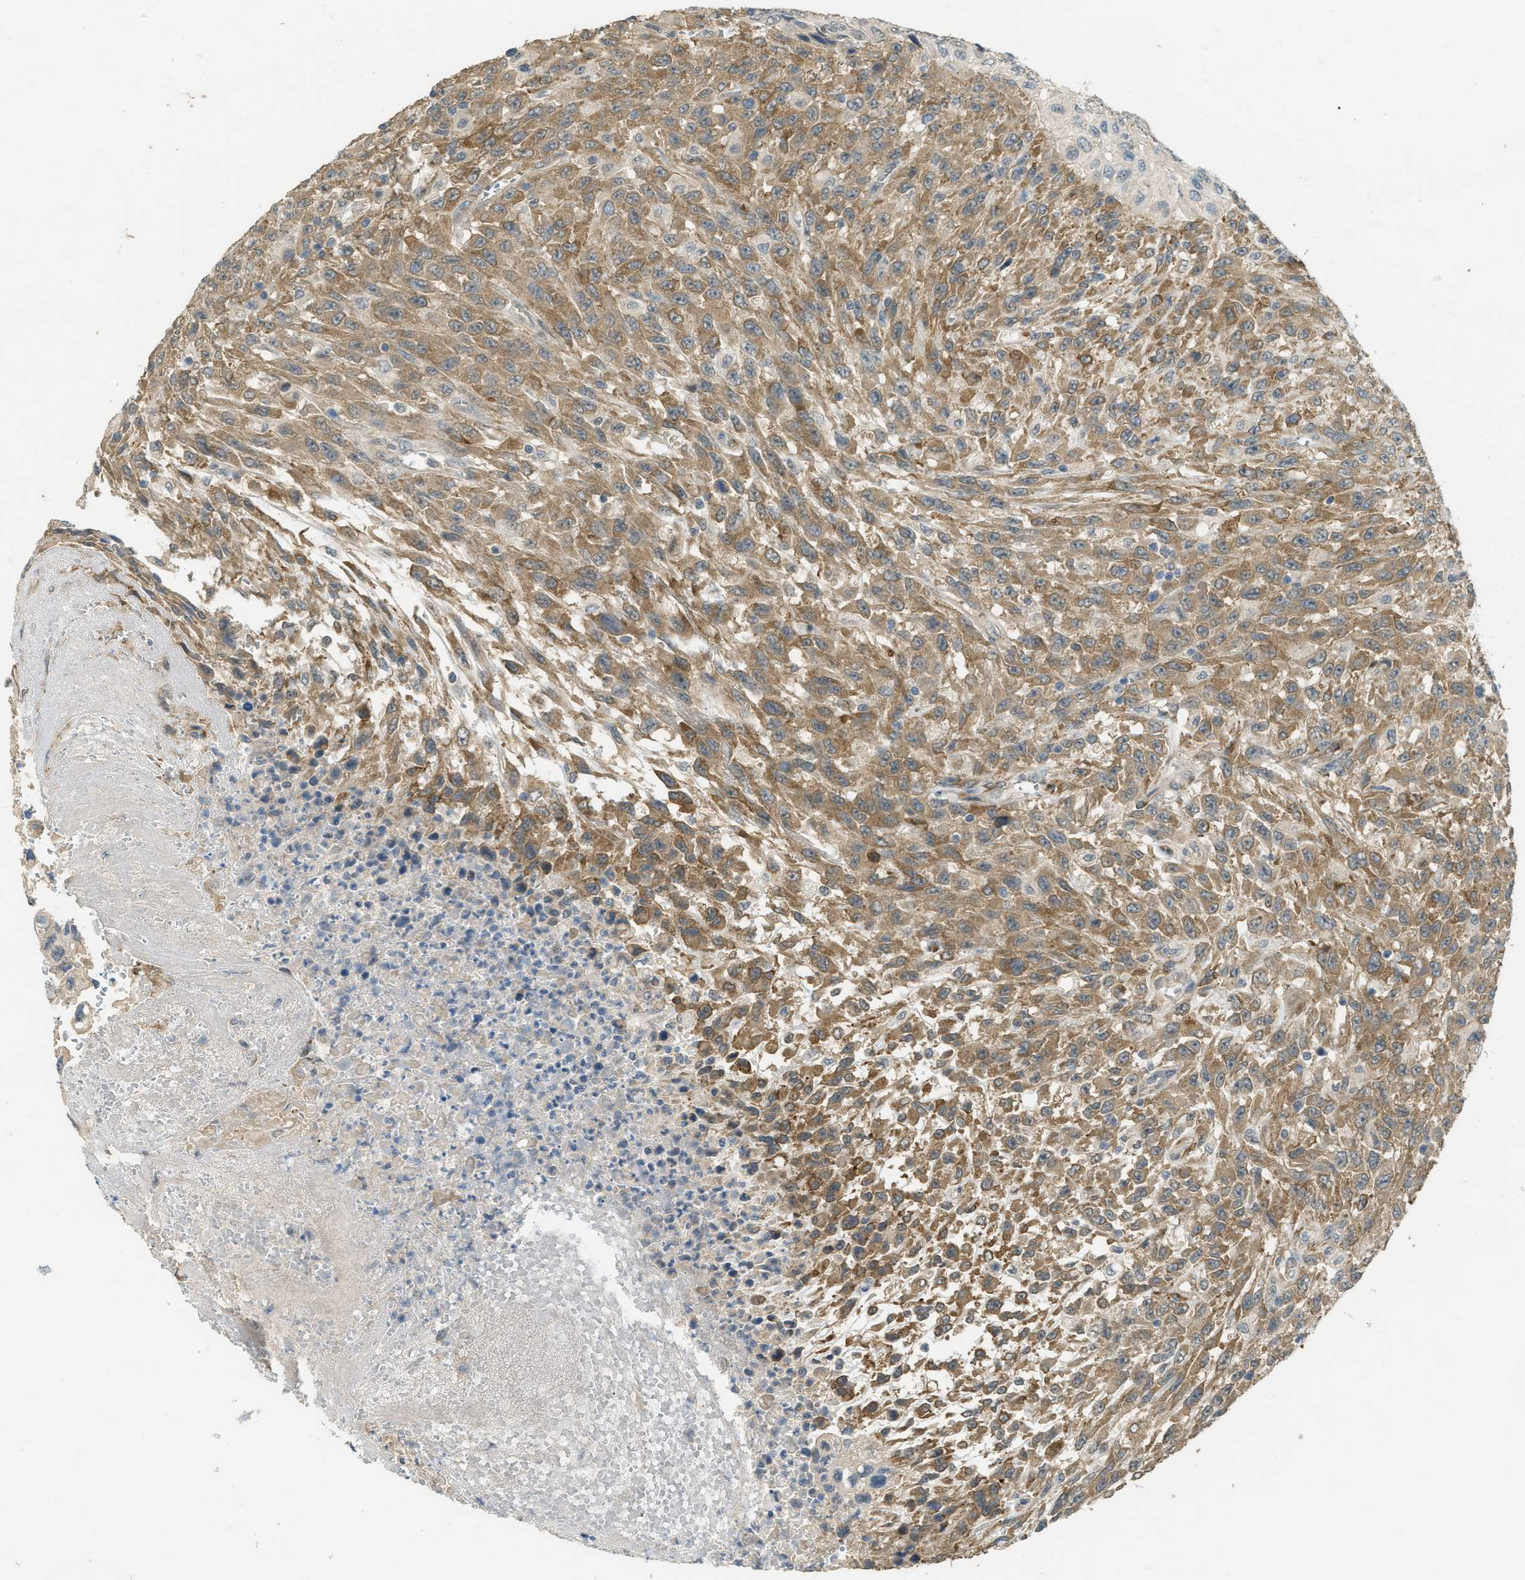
{"staining": {"intensity": "moderate", "quantity": ">75%", "location": "cytoplasmic/membranous"}, "tissue": "urothelial cancer", "cell_type": "Tumor cells", "image_type": "cancer", "snomed": [{"axis": "morphology", "description": "Urothelial carcinoma, High grade"}, {"axis": "topography", "description": "Urinary bladder"}], "caption": "Human urothelial cancer stained for a protein (brown) shows moderate cytoplasmic/membranous positive positivity in about >75% of tumor cells.", "gene": "IGF2BP2", "patient": {"sex": "male", "age": 66}}